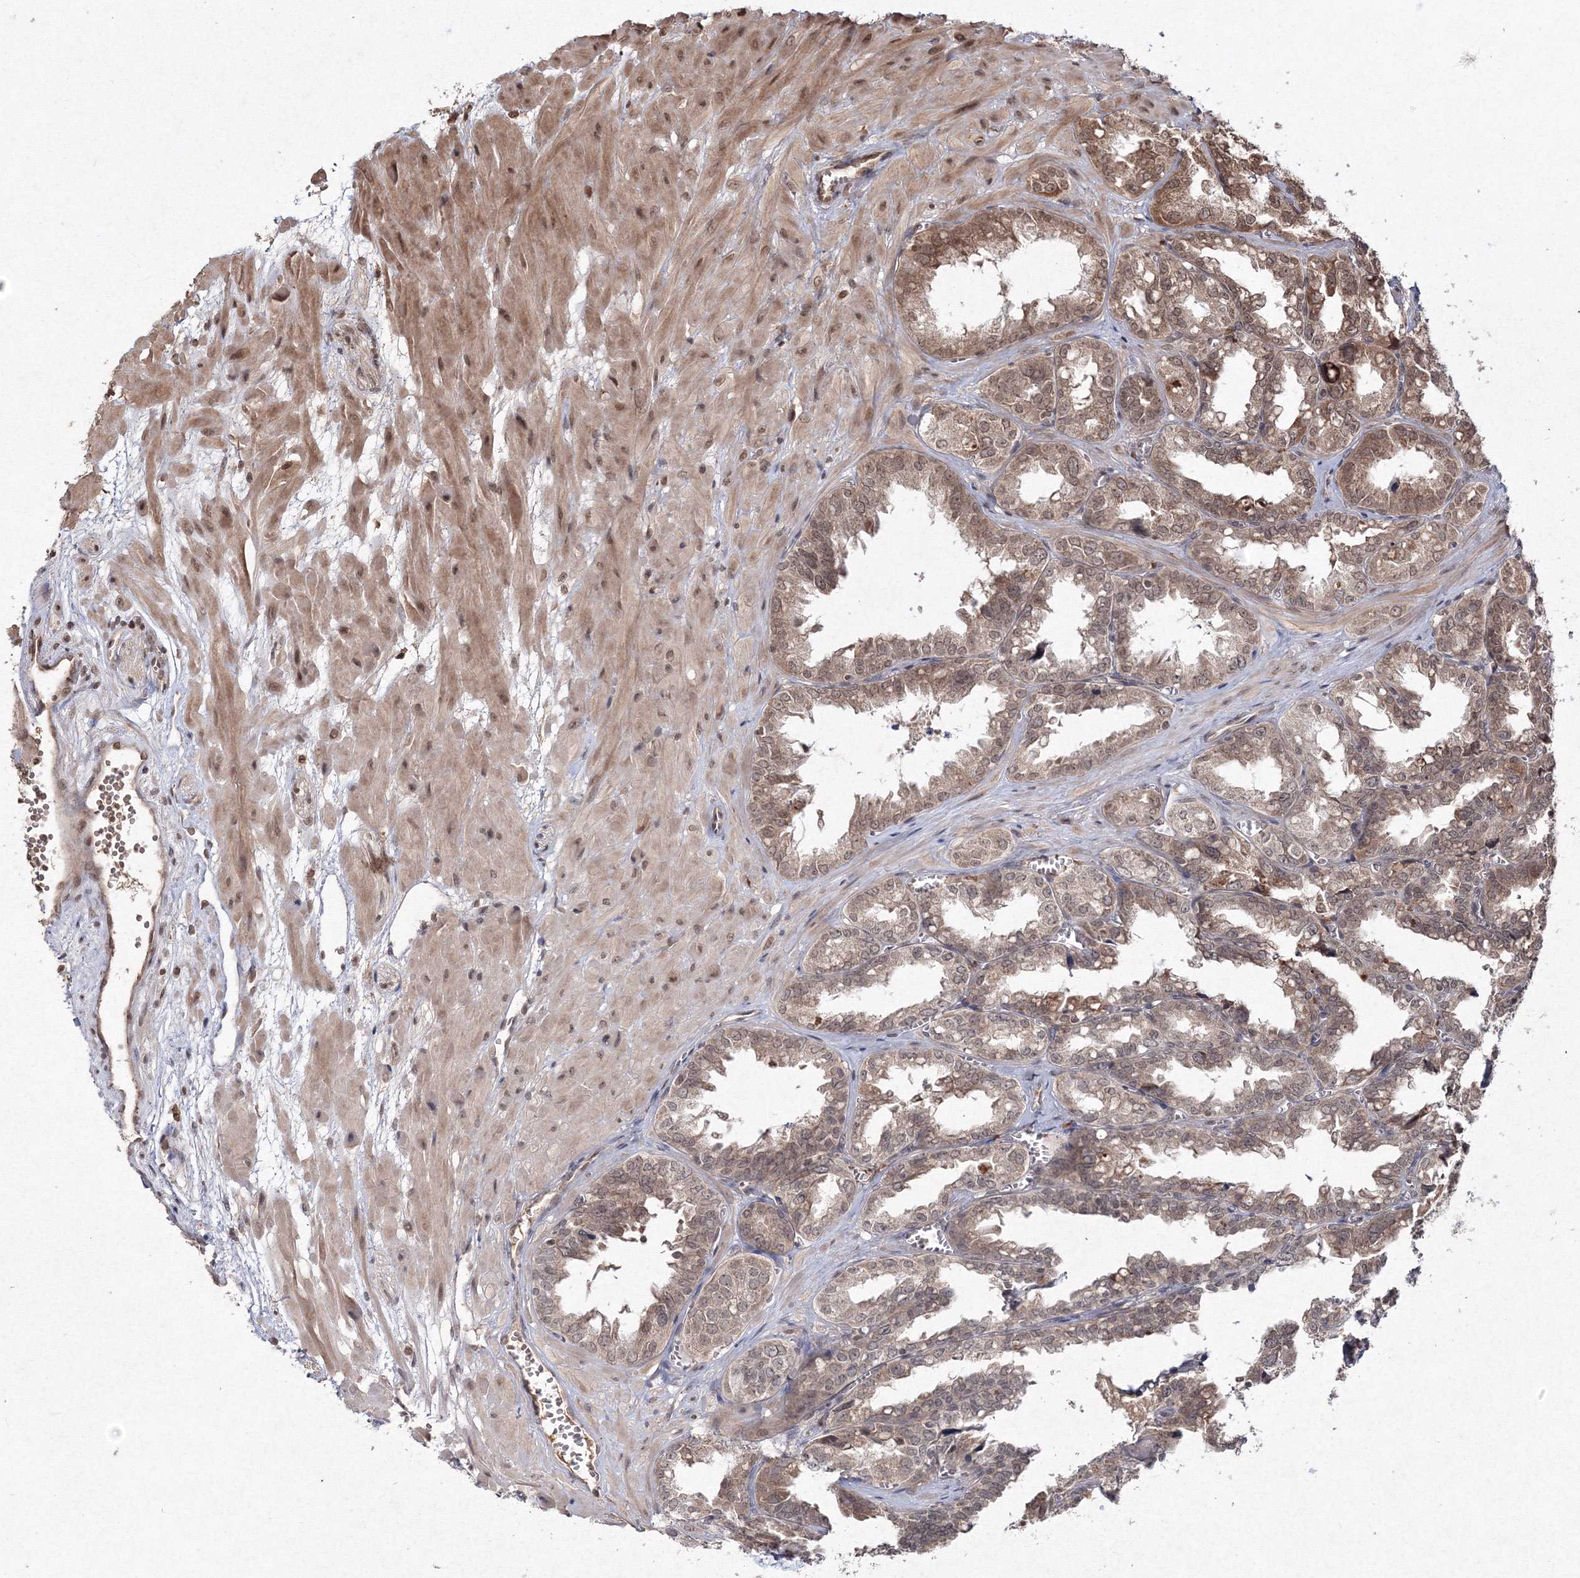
{"staining": {"intensity": "moderate", "quantity": ">75%", "location": "cytoplasmic/membranous,nuclear"}, "tissue": "seminal vesicle", "cell_type": "Glandular cells", "image_type": "normal", "snomed": [{"axis": "morphology", "description": "Normal tissue, NOS"}, {"axis": "topography", "description": "Prostate"}, {"axis": "topography", "description": "Seminal veicle"}], "caption": "Immunohistochemical staining of normal human seminal vesicle exhibits >75% levels of moderate cytoplasmic/membranous,nuclear protein staining in approximately >75% of glandular cells. (brown staining indicates protein expression, while blue staining denotes nuclei).", "gene": "PEX13", "patient": {"sex": "male", "age": 51}}